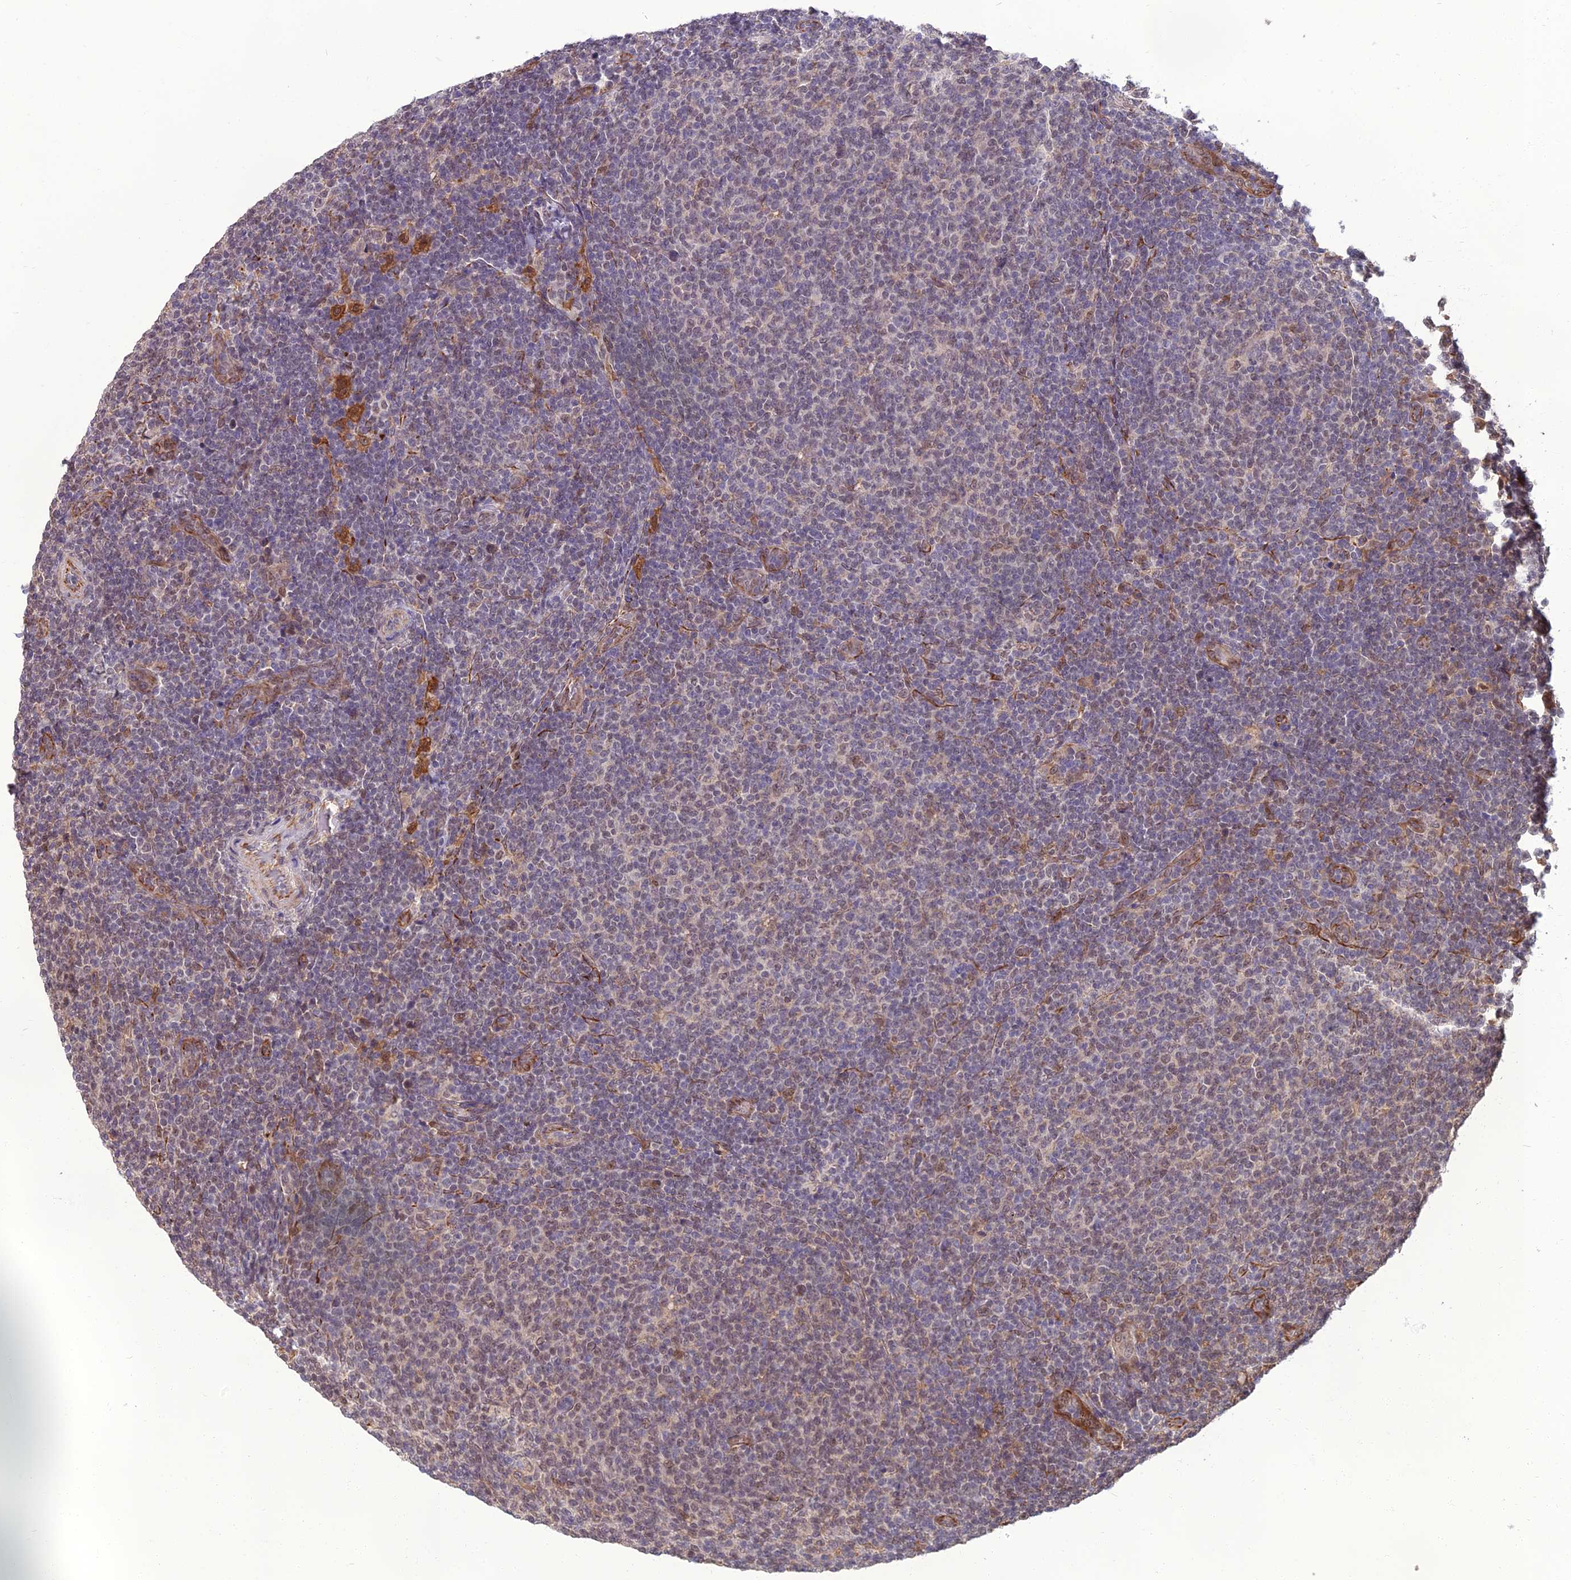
{"staining": {"intensity": "weak", "quantity": "25%-75%", "location": "nuclear"}, "tissue": "lymphoma", "cell_type": "Tumor cells", "image_type": "cancer", "snomed": [{"axis": "morphology", "description": "Malignant lymphoma, non-Hodgkin's type, Low grade"}, {"axis": "topography", "description": "Lymph node"}], "caption": "The image reveals staining of lymphoma, revealing weak nuclear protein expression (brown color) within tumor cells. Using DAB (3,3'-diaminobenzidine) (brown) and hematoxylin (blue) stains, captured at high magnification using brightfield microscopy.", "gene": "NR4A3", "patient": {"sex": "male", "age": 66}}